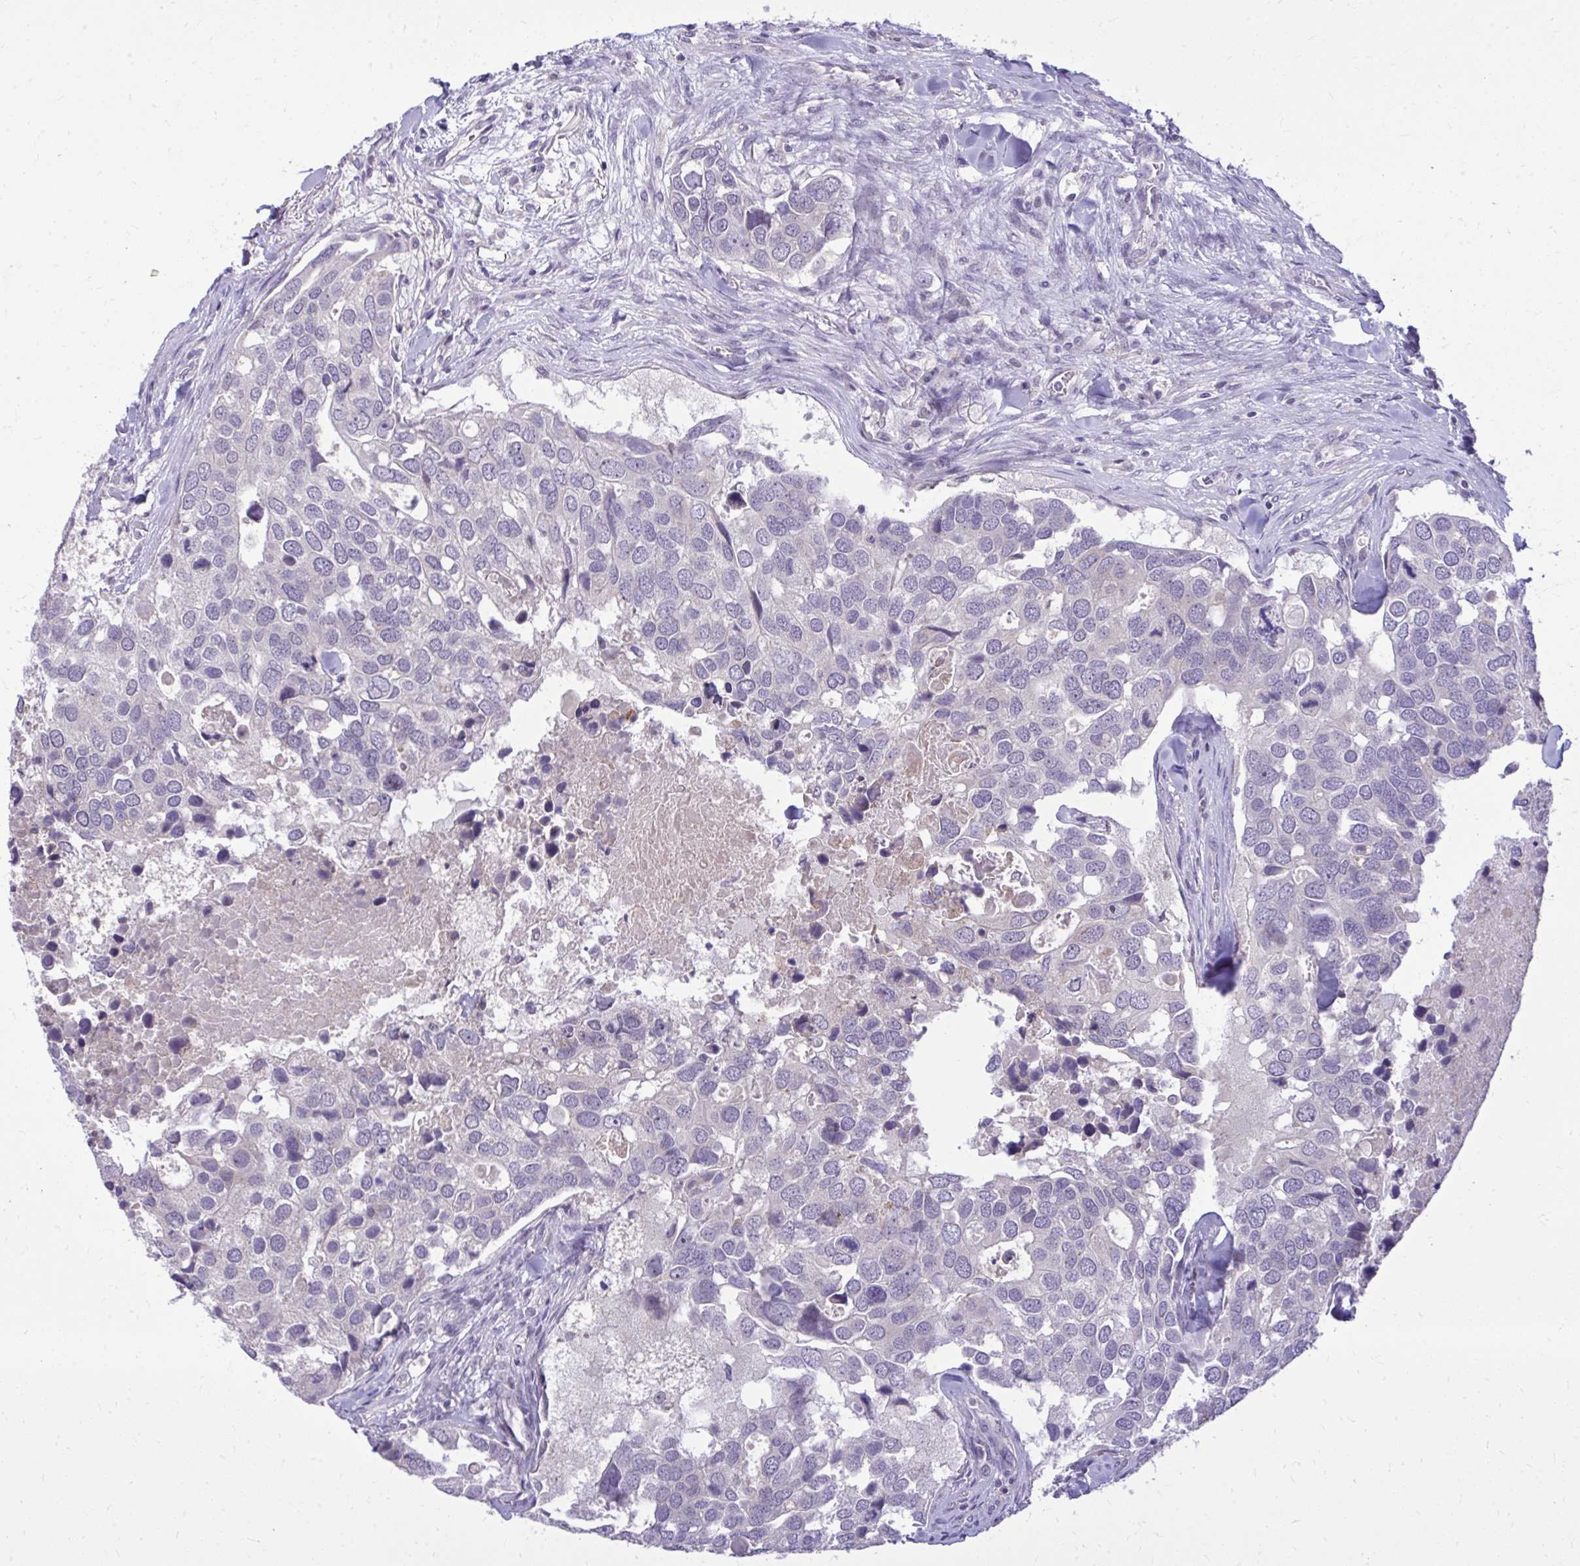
{"staining": {"intensity": "negative", "quantity": "none", "location": "none"}, "tissue": "breast cancer", "cell_type": "Tumor cells", "image_type": "cancer", "snomed": [{"axis": "morphology", "description": "Duct carcinoma"}, {"axis": "topography", "description": "Breast"}], "caption": "Photomicrograph shows no significant protein staining in tumor cells of breast invasive ductal carcinoma.", "gene": "DPY19L1", "patient": {"sex": "female", "age": 83}}